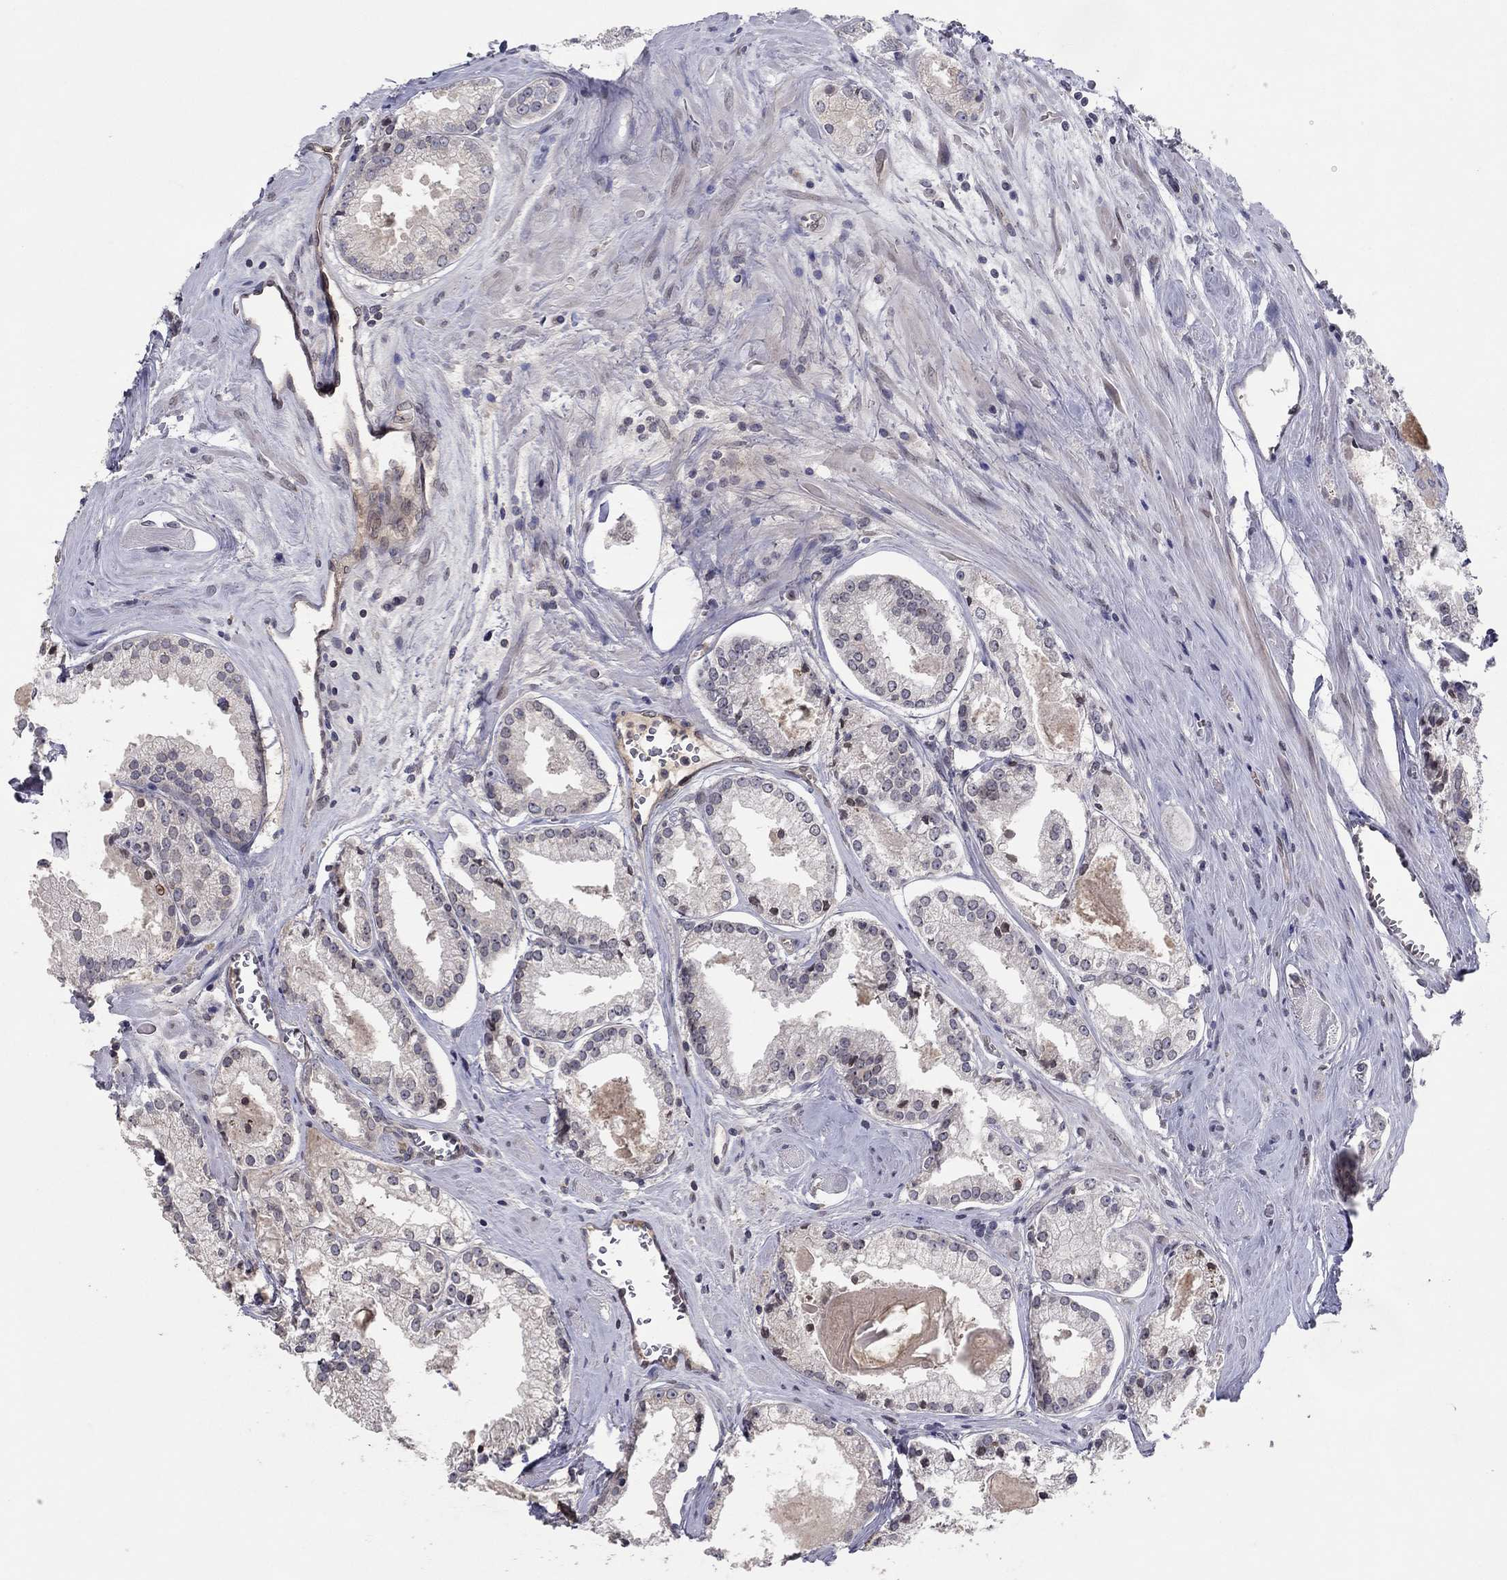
{"staining": {"intensity": "negative", "quantity": "none", "location": "none"}, "tissue": "prostate cancer", "cell_type": "Tumor cells", "image_type": "cancer", "snomed": [{"axis": "morphology", "description": "Adenocarcinoma, NOS"}, {"axis": "topography", "description": "Prostate"}], "caption": "Tumor cells are negative for protein expression in human prostate cancer.", "gene": "CETN3", "patient": {"sex": "male", "age": 72}}